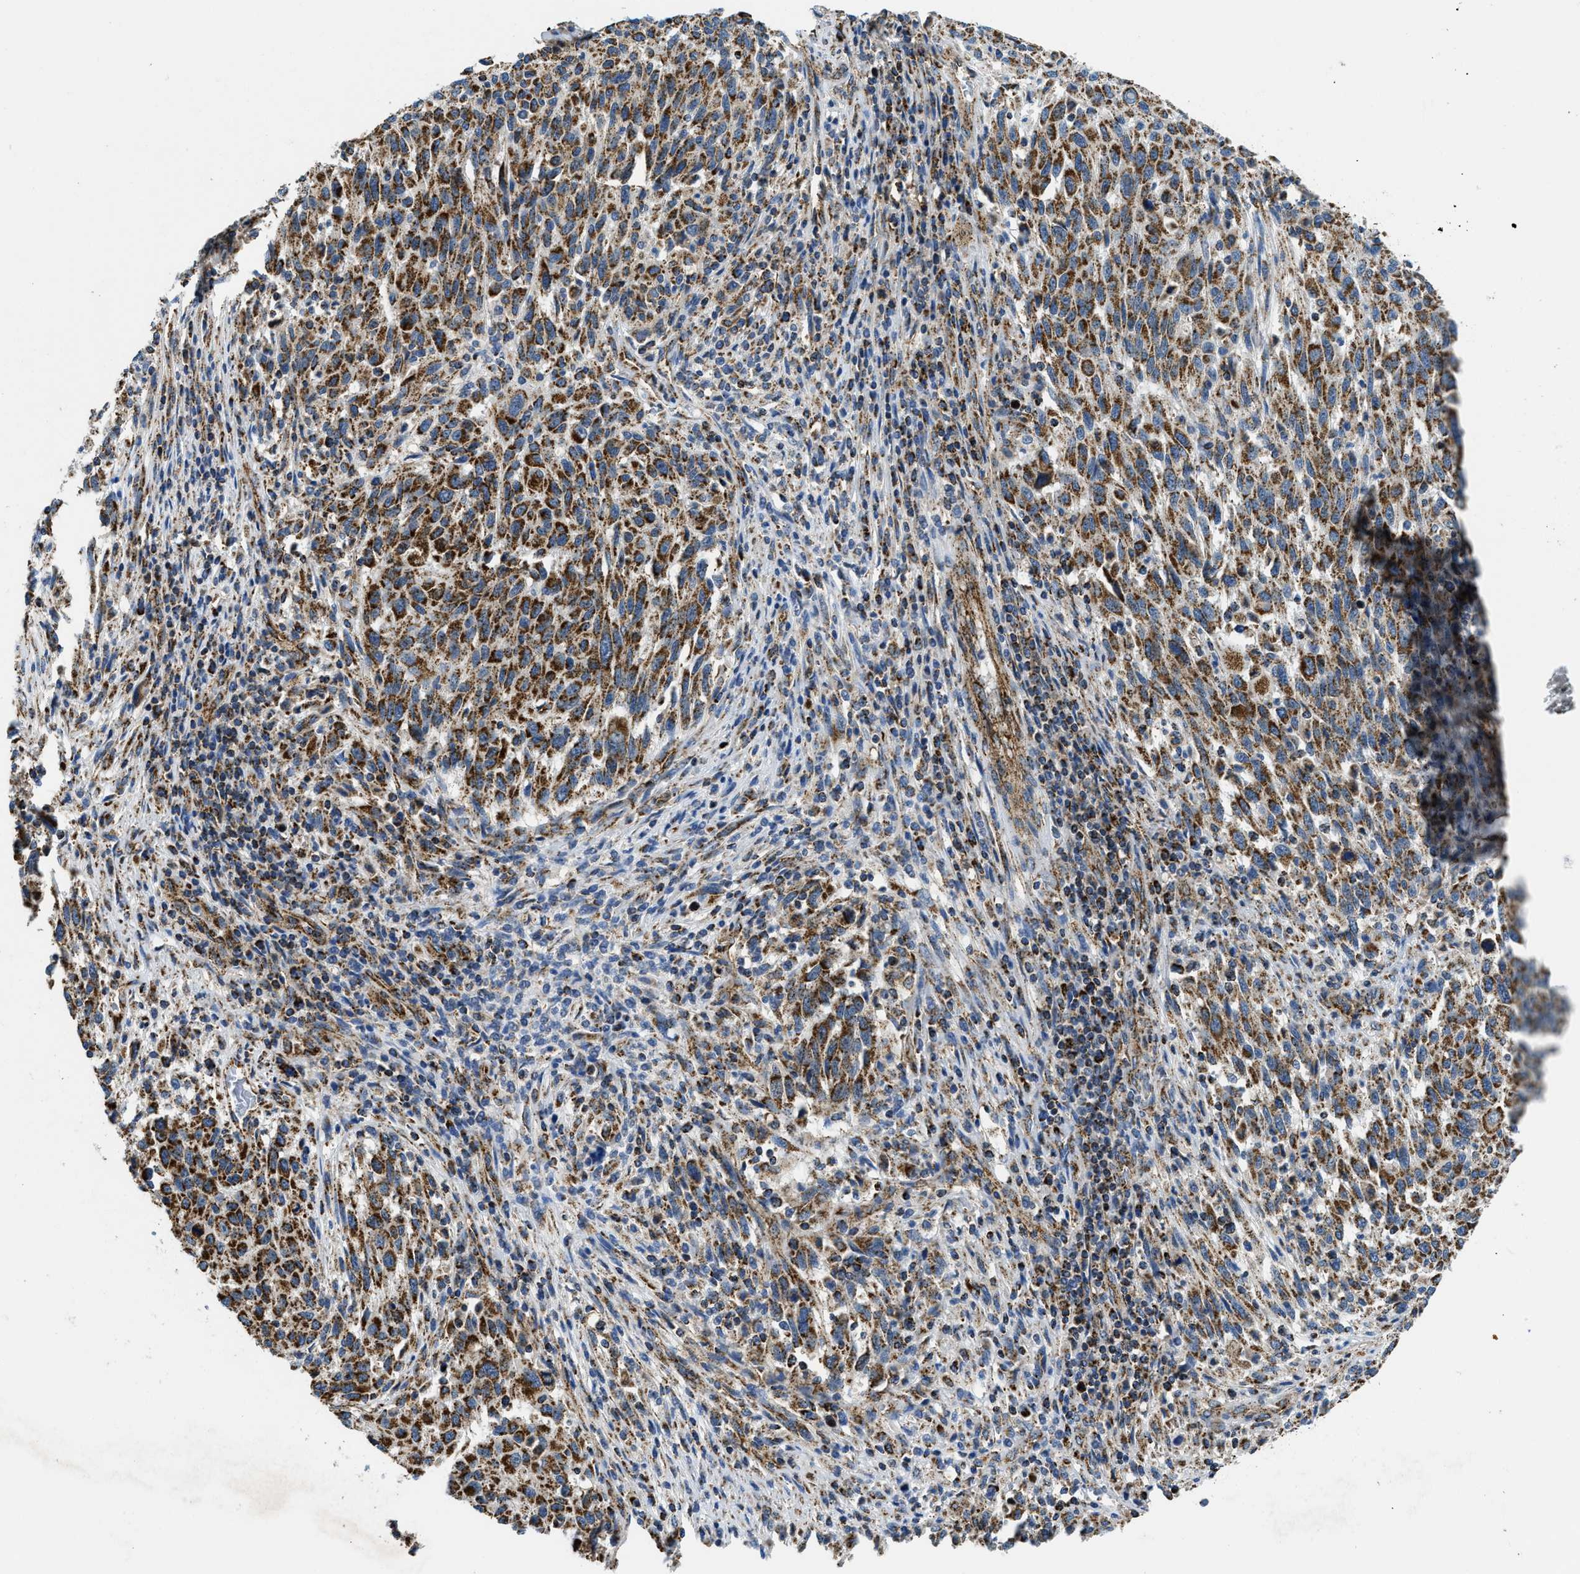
{"staining": {"intensity": "strong", "quantity": ">75%", "location": "cytoplasmic/membranous"}, "tissue": "melanoma", "cell_type": "Tumor cells", "image_type": "cancer", "snomed": [{"axis": "morphology", "description": "Malignant melanoma, Metastatic site"}, {"axis": "topography", "description": "Lymph node"}], "caption": "Tumor cells reveal strong cytoplasmic/membranous positivity in approximately >75% of cells in melanoma.", "gene": "STK33", "patient": {"sex": "male", "age": 61}}